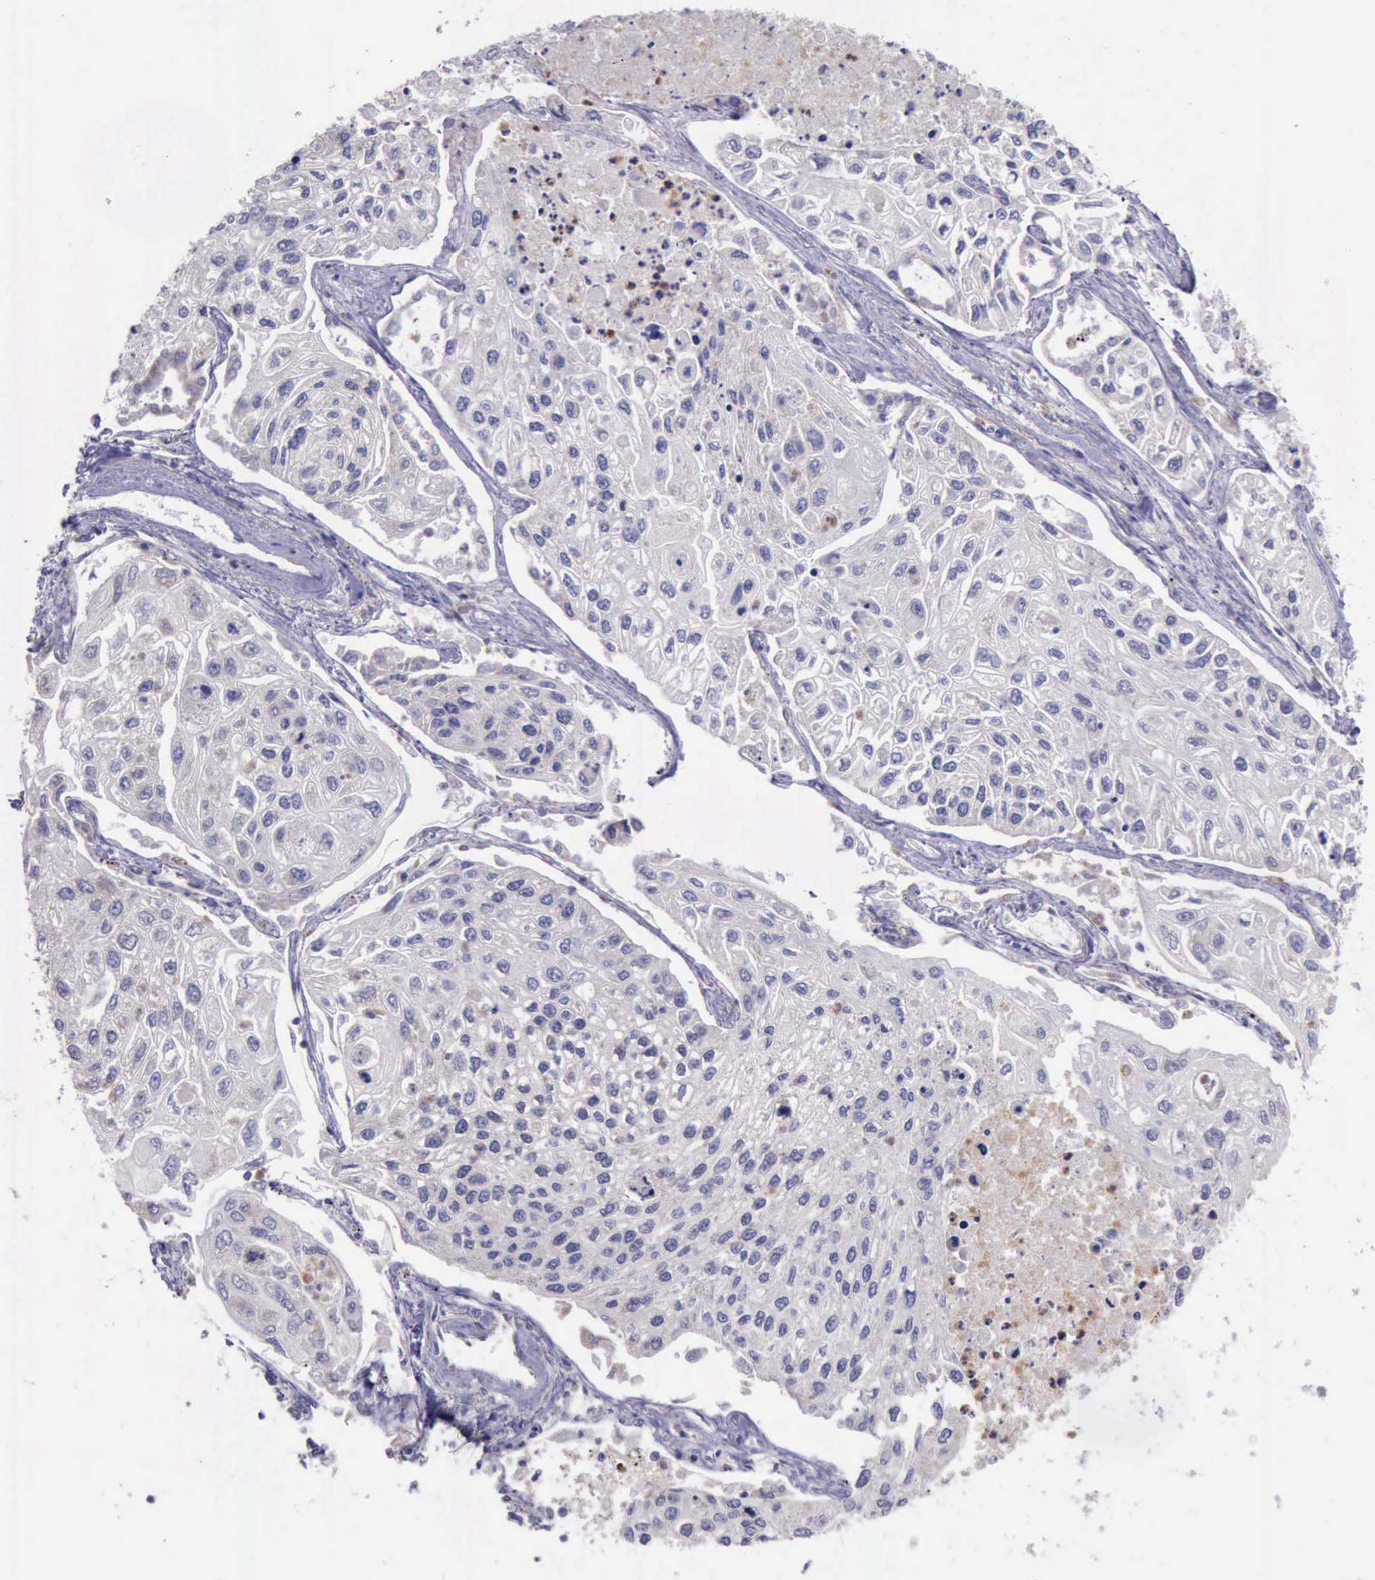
{"staining": {"intensity": "weak", "quantity": ">75%", "location": "cytoplasmic/membranous"}, "tissue": "lung cancer", "cell_type": "Tumor cells", "image_type": "cancer", "snomed": [{"axis": "morphology", "description": "Squamous cell carcinoma, NOS"}, {"axis": "topography", "description": "Lung"}], "caption": "Lung squamous cell carcinoma stained with a brown dye shows weak cytoplasmic/membranous positive expression in about >75% of tumor cells.", "gene": "PLEK2", "patient": {"sex": "male", "age": 75}}